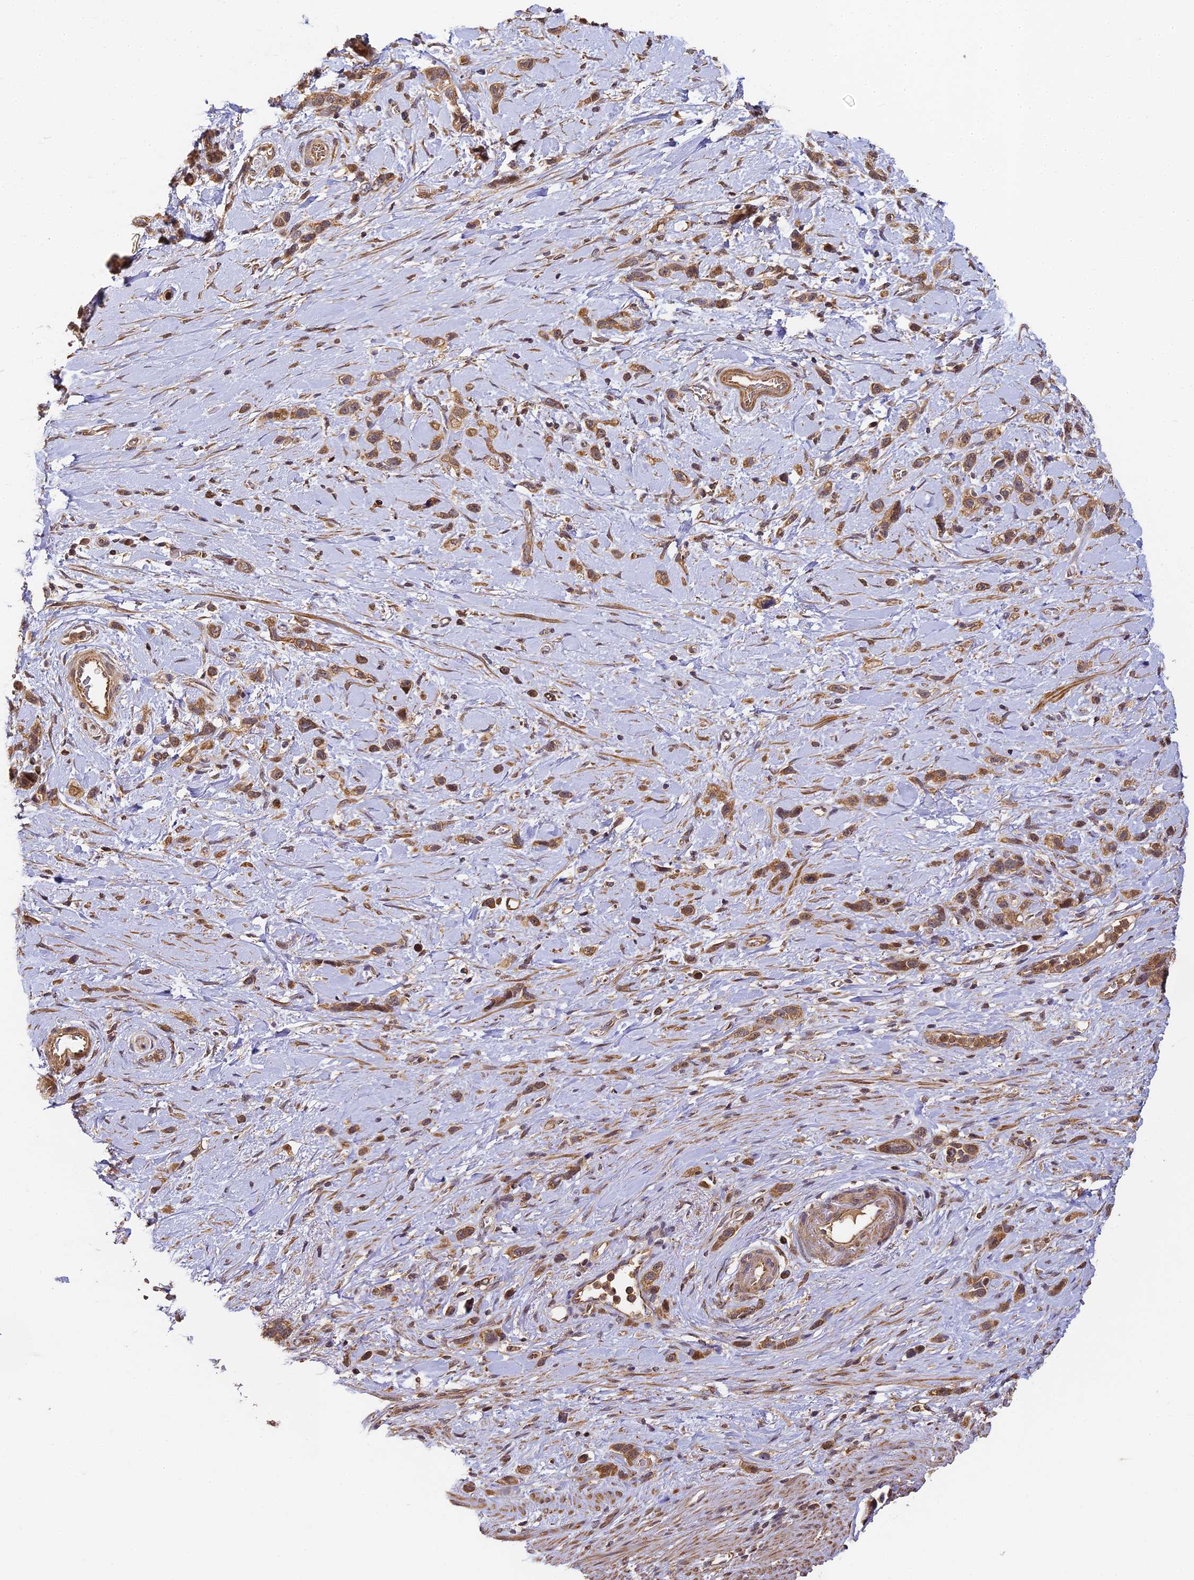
{"staining": {"intensity": "moderate", "quantity": ">75%", "location": "cytoplasmic/membranous,nuclear"}, "tissue": "stomach cancer", "cell_type": "Tumor cells", "image_type": "cancer", "snomed": [{"axis": "morphology", "description": "Adenocarcinoma, NOS"}, {"axis": "morphology", "description": "Adenocarcinoma, High grade"}, {"axis": "topography", "description": "Stomach, upper"}, {"axis": "topography", "description": "Stomach, lower"}], "caption": "Brown immunohistochemical staining in stomach cancer reveals moderate cytoplasmic/membranous and nuclear positivity in about >75% of tumor cells. (Stains: DAB in brown, nuclei in blue, Microscopy: brightfield microscopy at high magnification).", "gene": "ZNF443", "patient": {"sex": "female", "age": 65}}